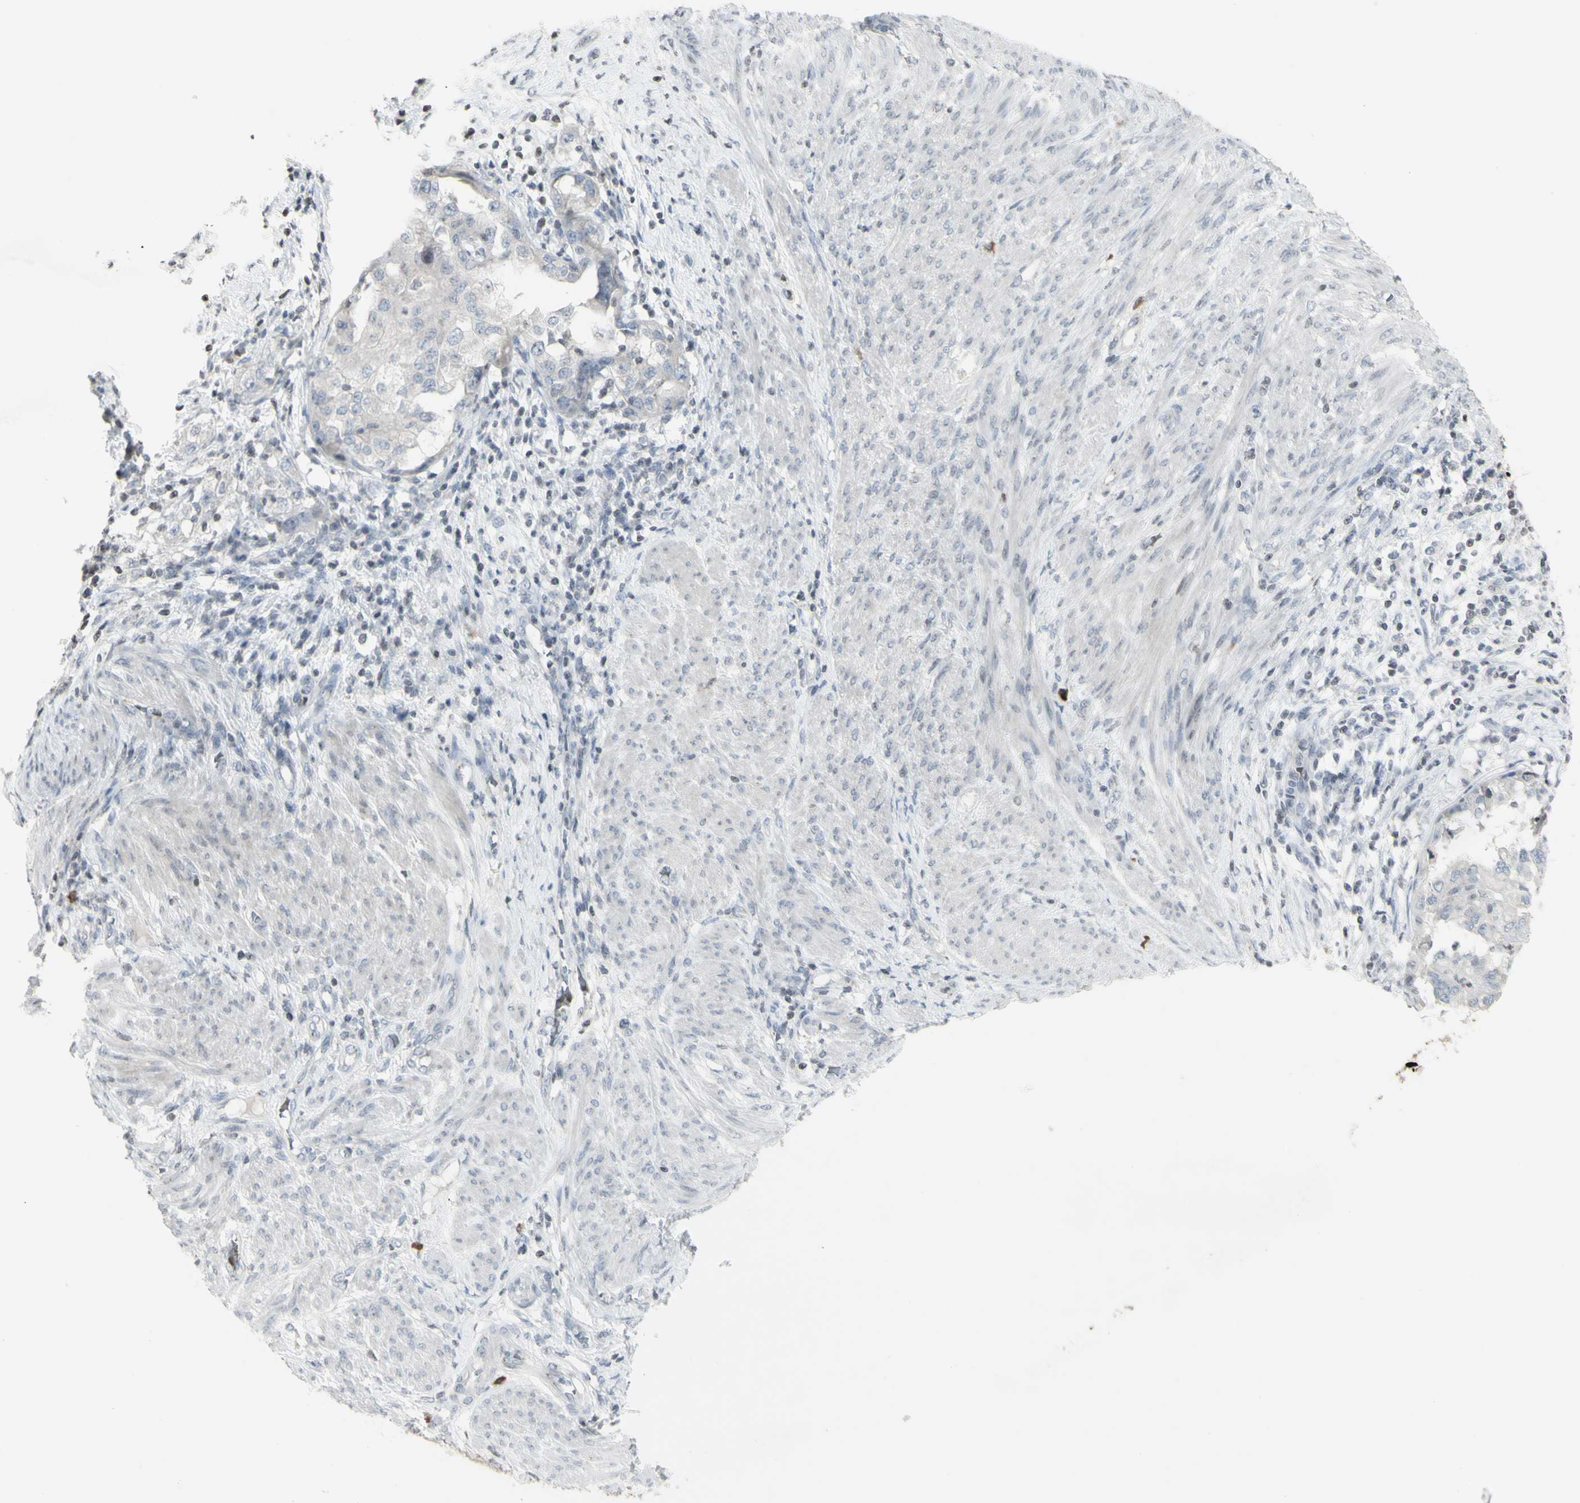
{"staining": {"intensity": "negative", "quantity": "none", "location": "none"}, "tissue": "endometrial cancer", "cell_type": "Tumor cells", "image_type": "cancer", "snomed": [{"axis": "morphology", "description": "Adenocarcinoma, NOS"}, {"axis": "topography", "description": "Endometrium"}], "caption": "An immunohistochemistry image of endometrial cancer (adenocarcinoma) is shown. There is no staining in tumor cells of endometrial cancer (adenocarcinoma).", "gene": "MUC5AC", "patient": {"sex": "female", "age": 85}}